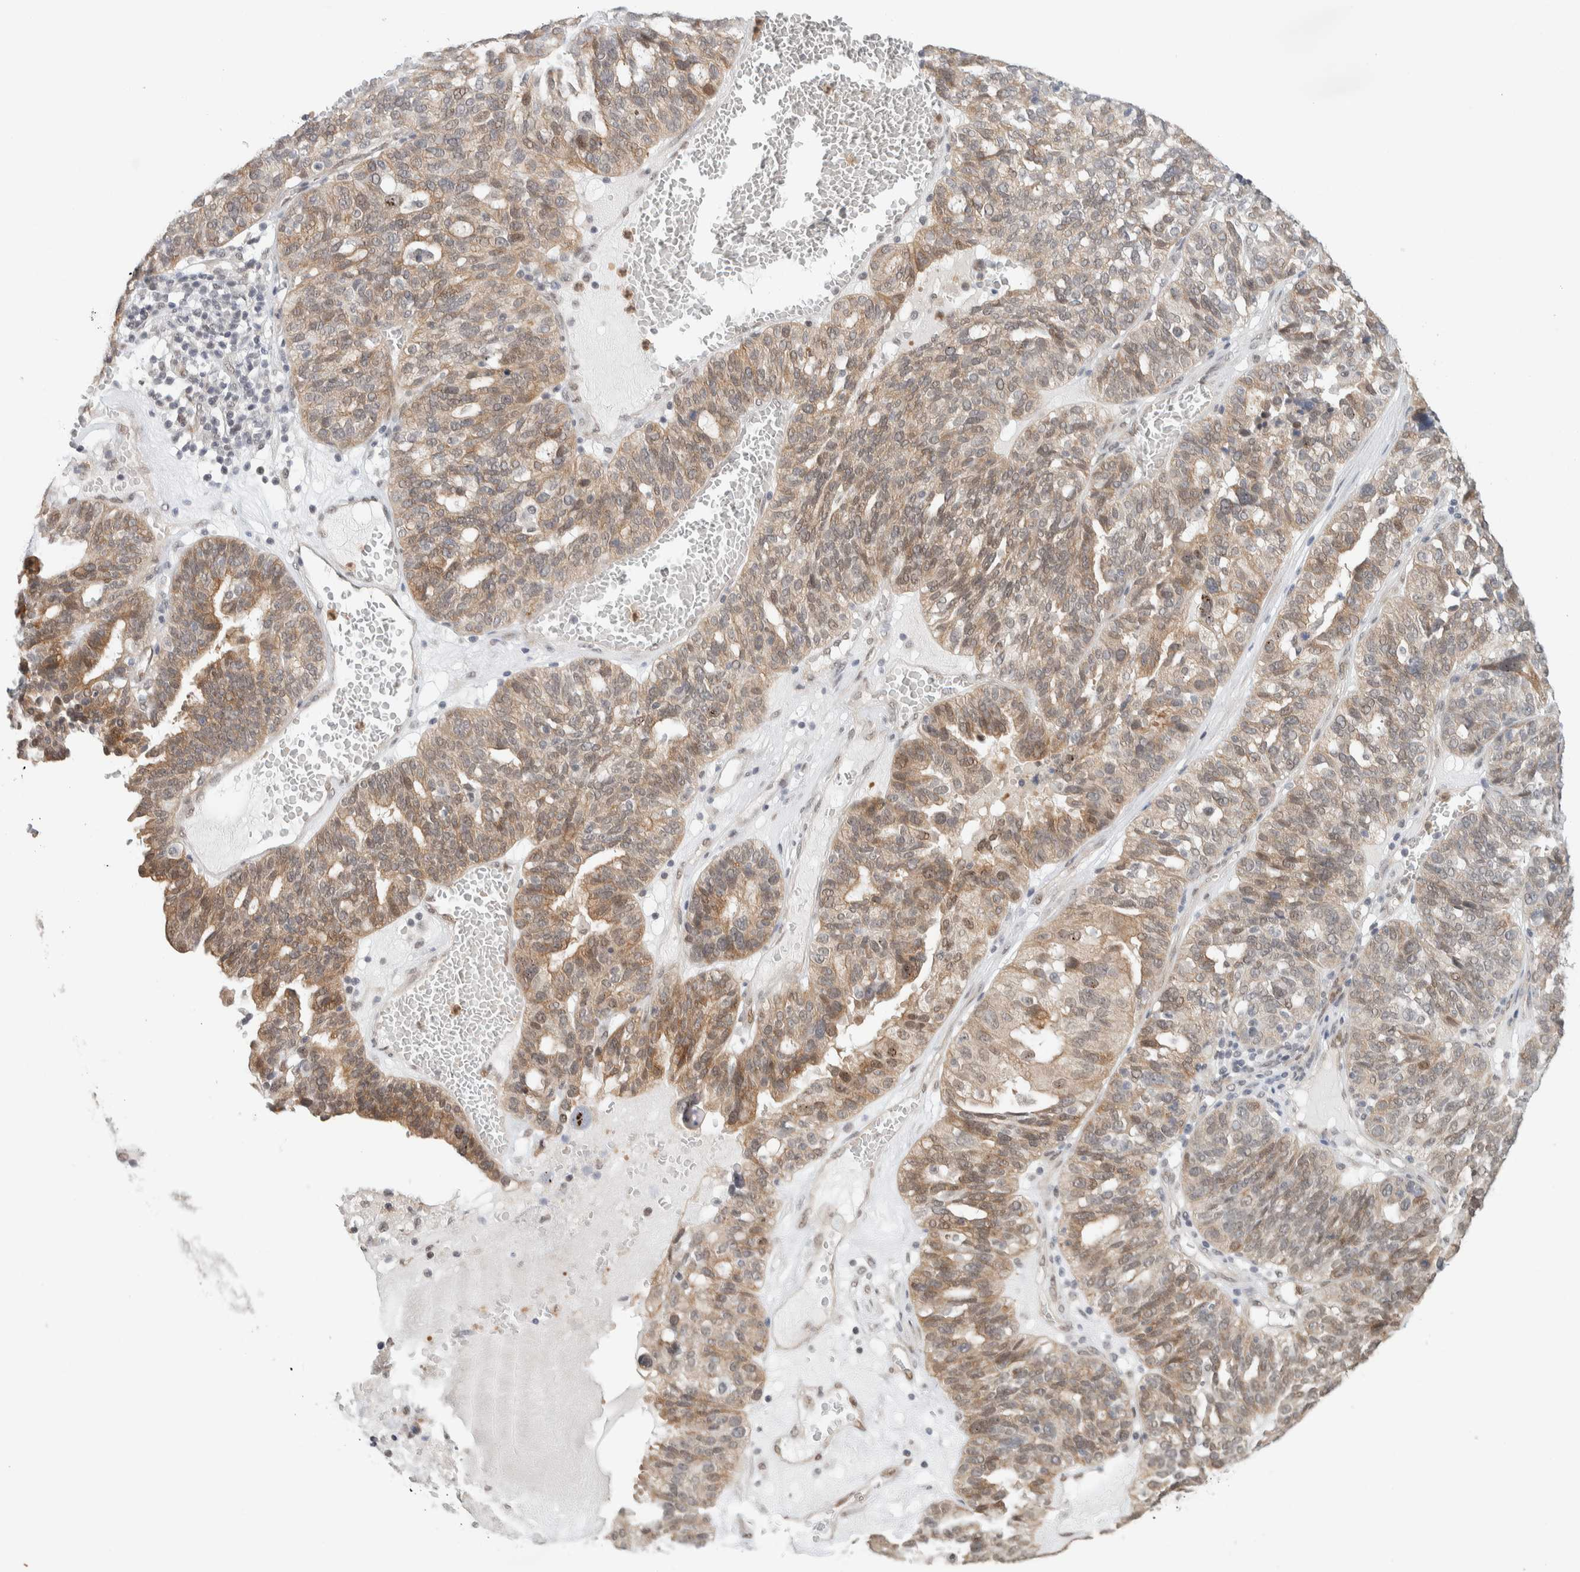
{"staining": {"intensity": "moderate", "quantity": ">75%", "location": "cytoplasmic/membranous,nuclear"}, "tissue": "ovarian cancer", "cell_type": "Tumor cells", "image_type": "cancer", "snomed": [{"axis": "morphology", "description": "Cystadenocarcinoma, serous, NOS"}, {"axis": "topography", "description": "Ovary"}], "caption": "Protein staining exhibits moderate cytoplasmic/membranous and nuclear staining in approximately >75% of tumor cells in ovarian cancer.", "gene": "ZBTB2", "patient": {"sex": "female", "age": 59}}